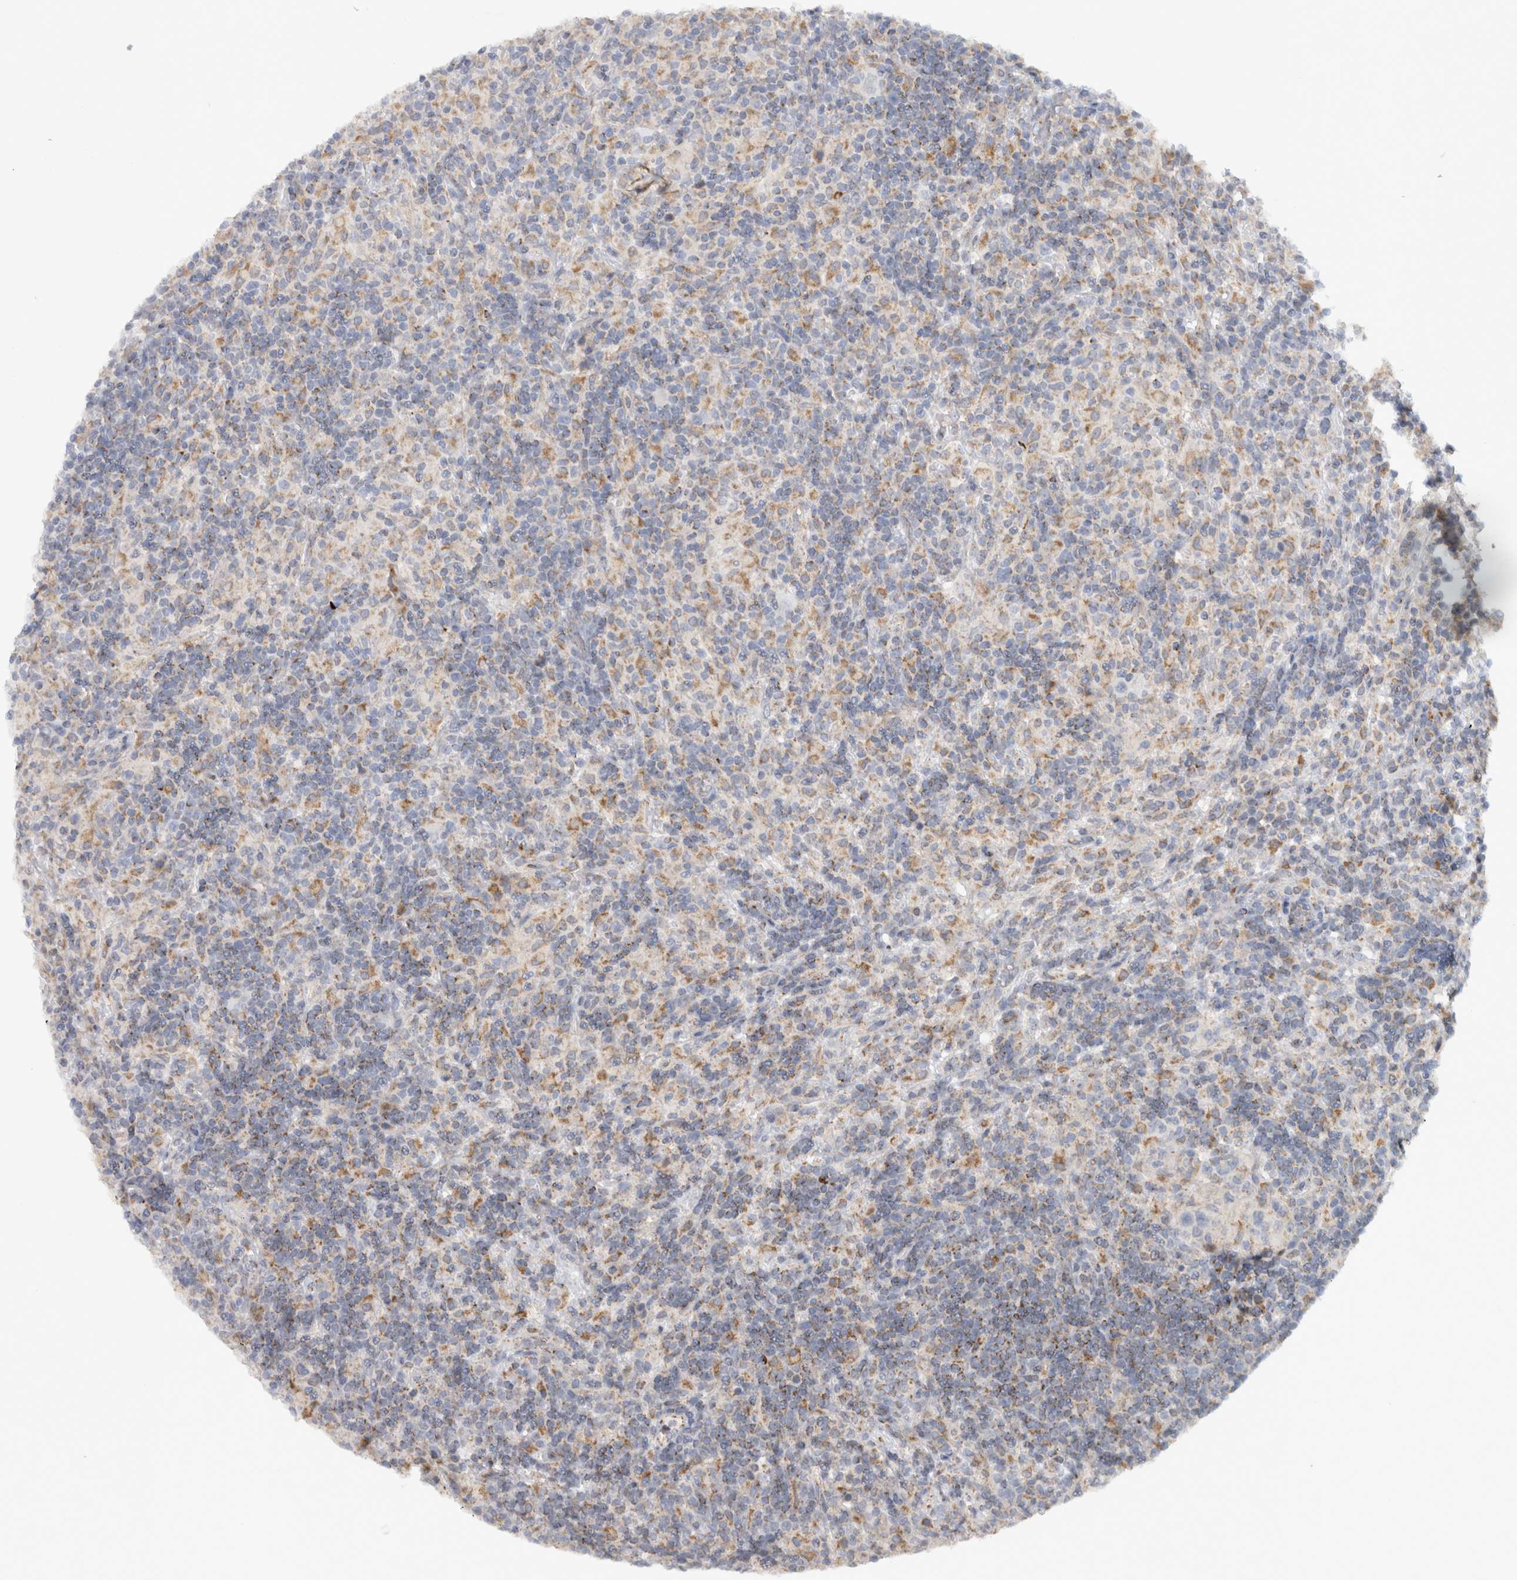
{"staining": {"intensity": "negative", "quantity": "none", "location": "none"}, "tissue": "lymphoma", "cell_type": "Tumor cells", "image_type": "cancer", "snomed": [{"axis": "morphology", "description": "Hodgkin's disease, NOS"}, {"axis": "topography", "description": "Lymph node"}], "caption": "DAB immunohistochemical staining of human Hodgkin's disease exhibits no significant positivity in tumor cells. (Stains: DAB immunohistochemistry (IHC) with hematoxylin counter stain, Microscopy: brightfield microscopy at high magnification).", "gene": "RAB18", "patient": {"sex": "male", "age": 70}}